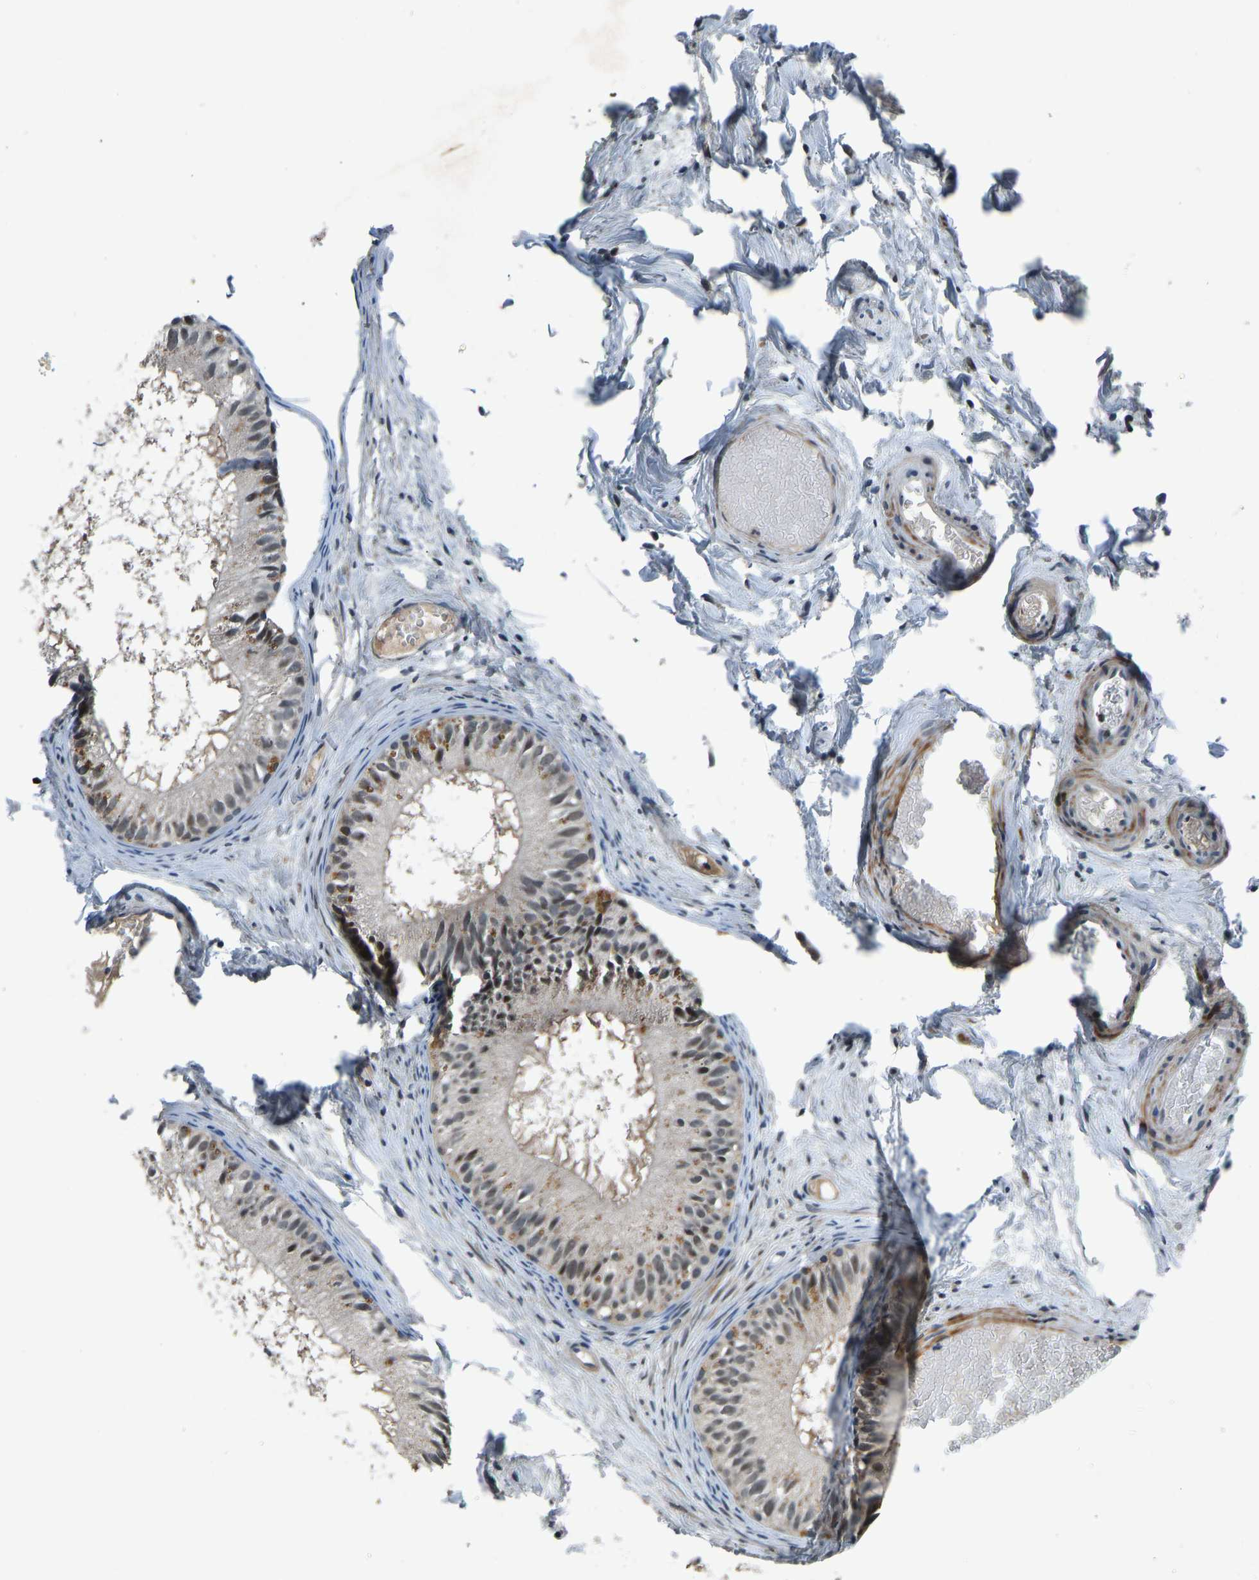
{"staining": {"intensity": "moderate", "quantity": ">75%", "location": "nuclear"}, "tissue": "epididymis", "cell_type": "Glandular cells", "image_type": "normal", "snomed": [{"axis": "morphology", "description": "Normal tissue, NOS"}, {"axis": "topography", "description": "Epididymis"}], "caption": "Epididymis stained with a brown dye exhibits moderate nuclear positive positivity in about >75% of glandular cells.", "gene": "RLIM", "patient": {"sex": "male", "age": 46}}